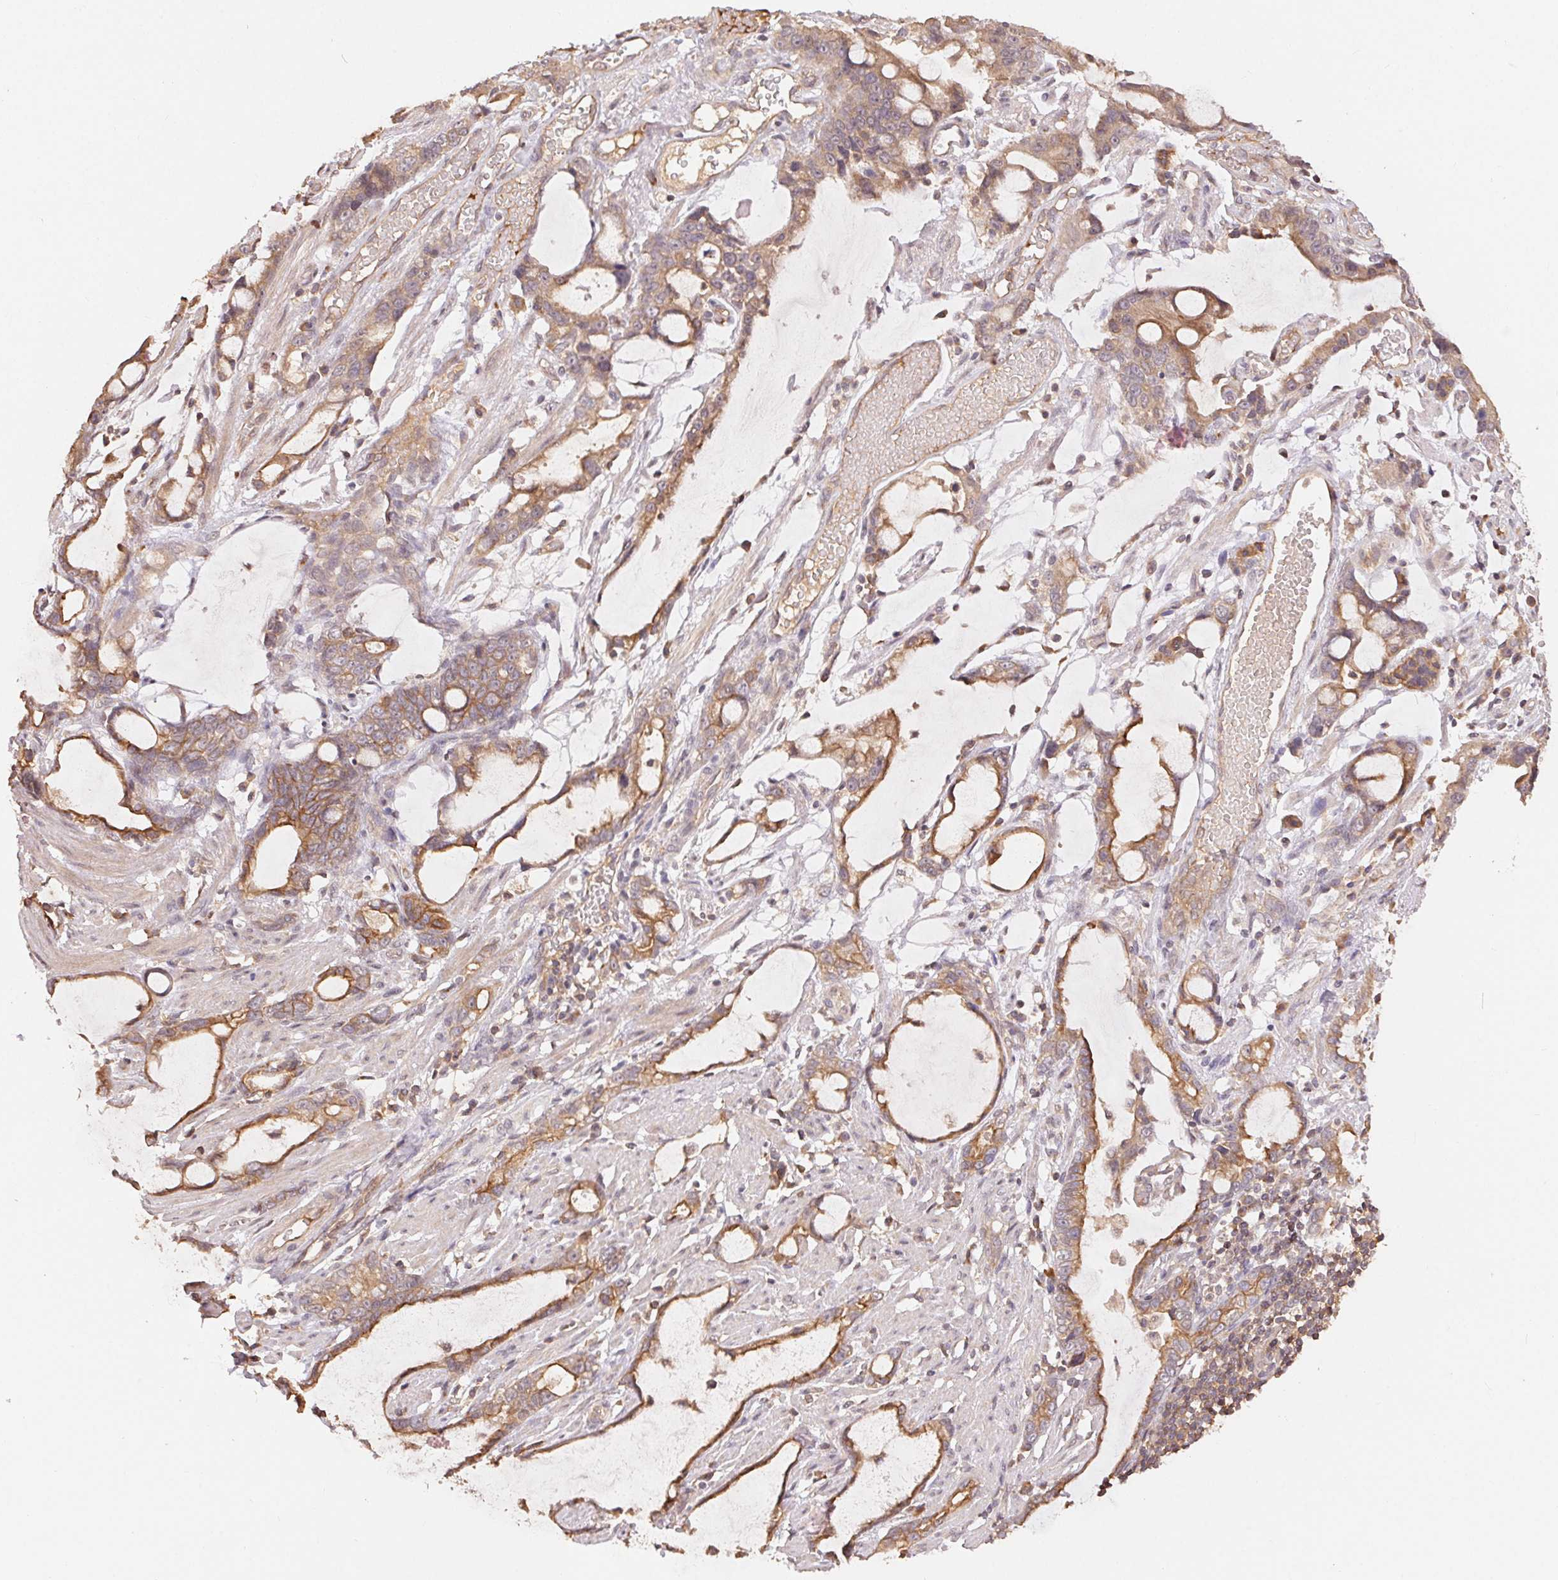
{"staining": {"intensity": "moderate", "quantity": ">75%", "location": "cytoplasmic/membranous"}, "tissue": "stomach cancer", "cell_type": "Tumor cells", "image_type": "cancer", "snomed": [{"axis": "morphology", "description": "Adenocarcinoma, NOS"}, {"axis": "topography", "description": "Stomach"}], "caption": "Stomach cancer (adenocarcinoma) tissue shows moderate cytoplasmic/membranous positivity in about >75% of tumor cells", "gene": "MAPKAPK2", "patient": {"sex": "male", "age": 55}}